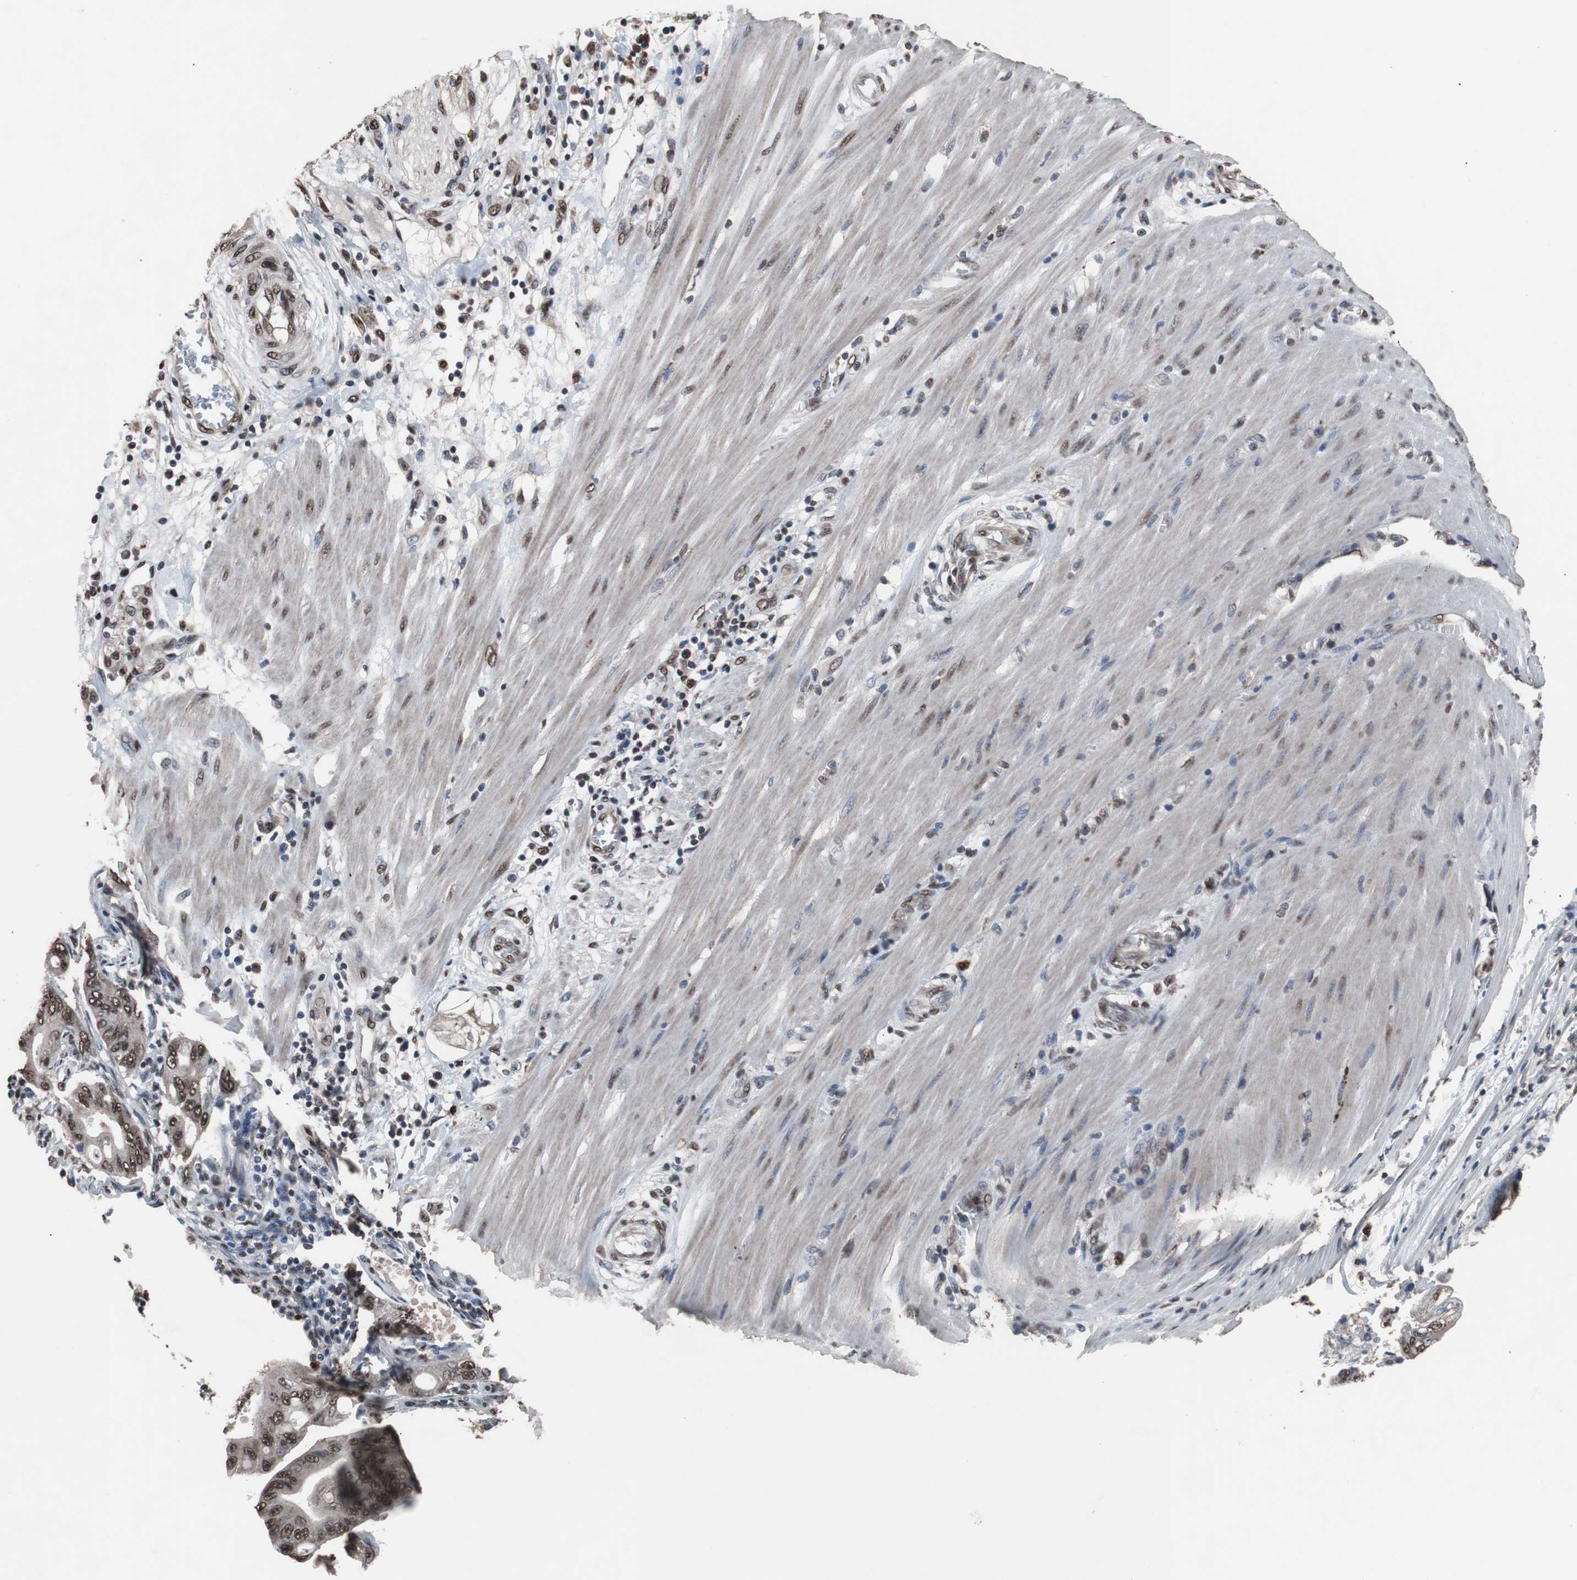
{"staining": {"intensity": "moderate", "quantity": ">75%", "location": "cytoplasmic/membranous,nuclear"}, "tissue": "pancreatic cancer", "cell_type": "Tumor cells", "image_type": "cancer", "snomed": [{"axis": "morphology", "description": "Normal tissue, NOS"}, {"axis": "topography", "description": "Lymph node"}], "caption": "This is an image of immunohistochemistry staining of pancreatic cancer, which shows moderate staining in the cytoplasmic/membranous and nuclear of tumor cells.", "gene": "MED27", "patient": {"sex": "male", "age": 62}}